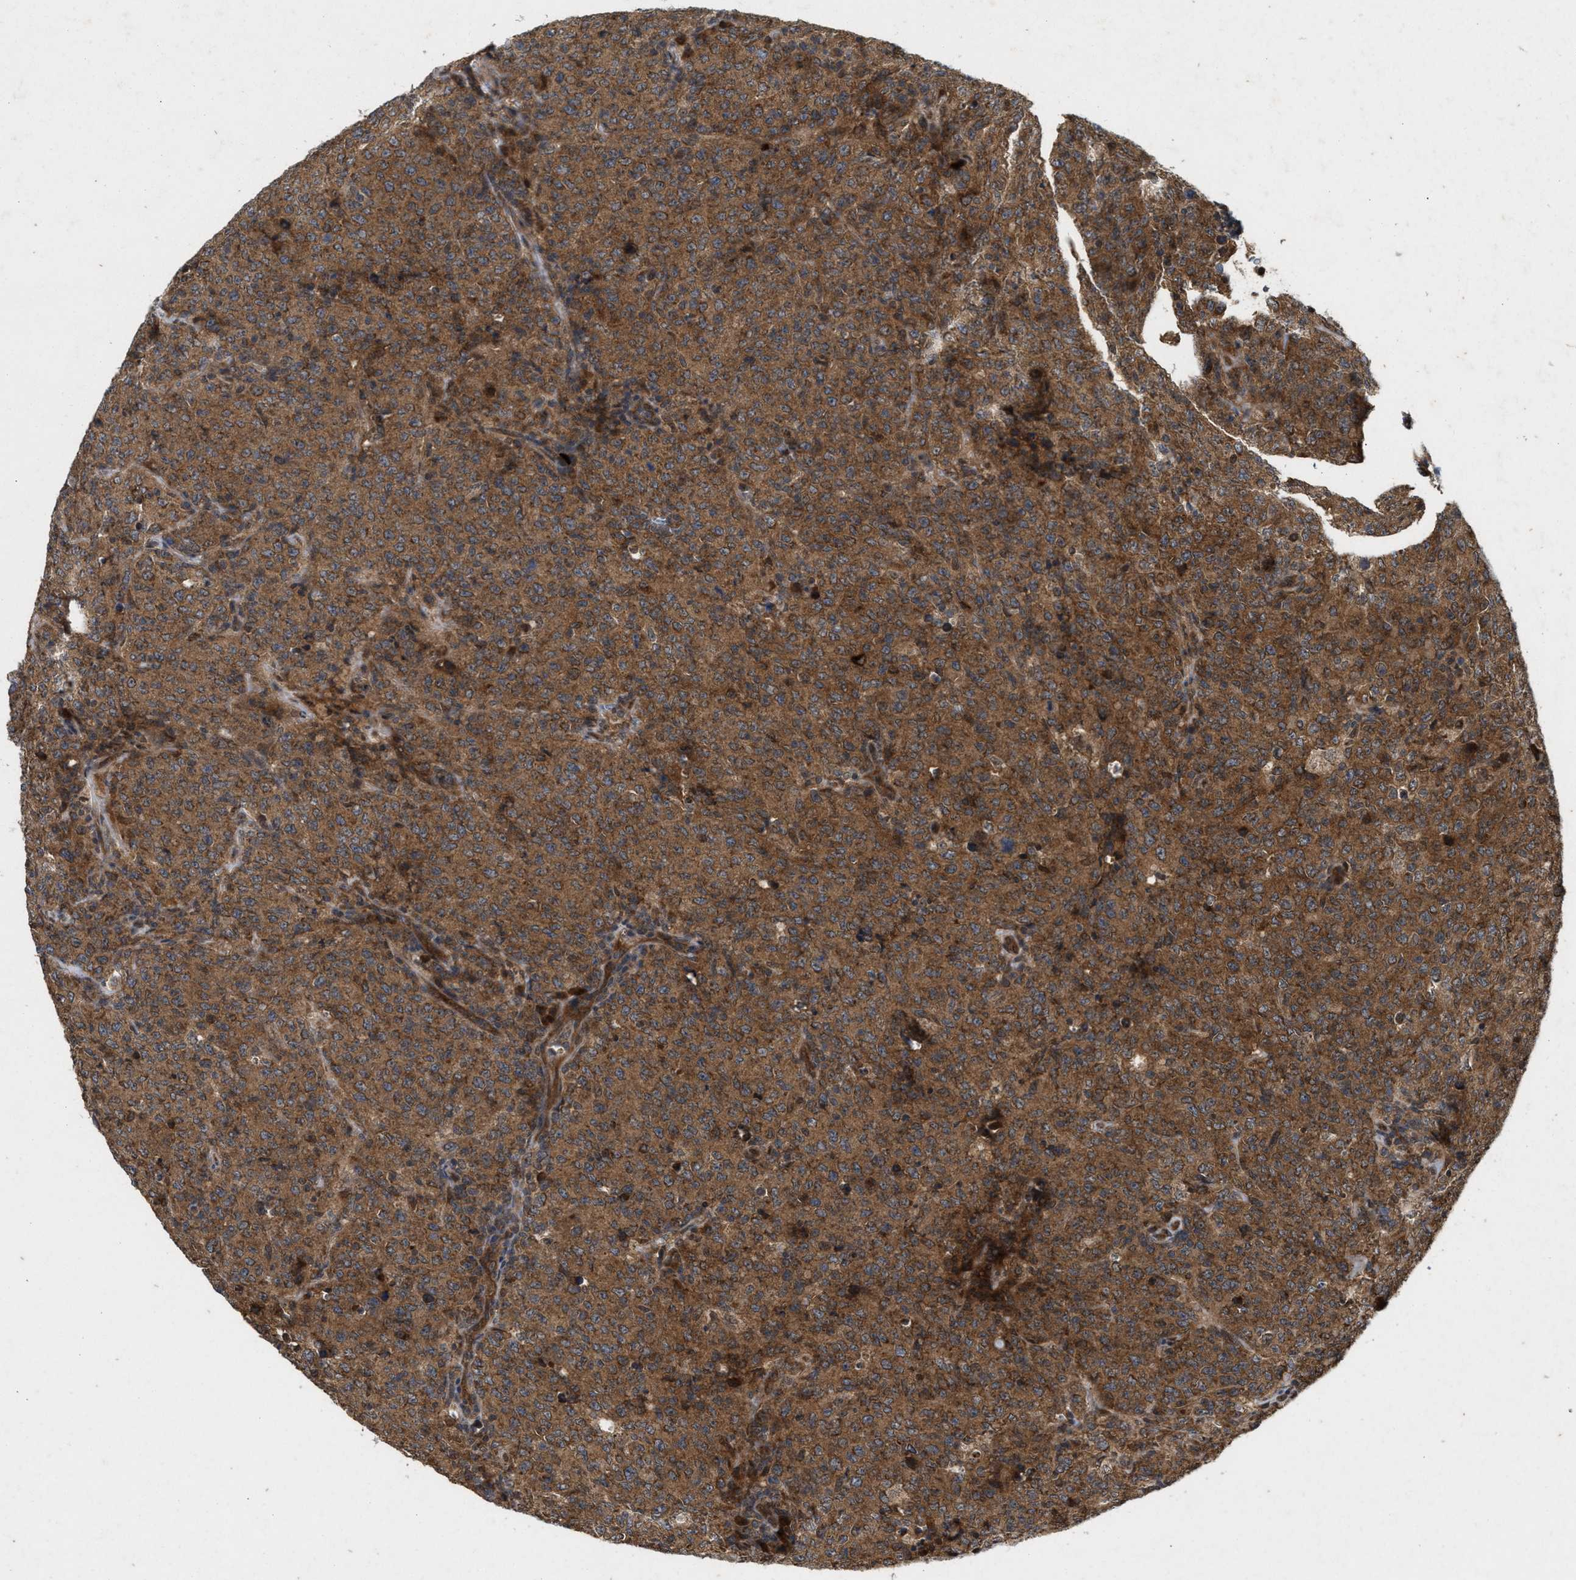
{"staining": {"intensity": "moderate", "quantity": ">75%", "location": "cytoplasmic/membranous"}, "tissue": "lymphoma", "cell_type": "Tumor cells", "image_type": "cancer", "snomed": [{"axis": "morphology", "description": "Malignant lymphoma, non-Hodgkin's type, High grade"}, {"axis": "topography", "description": "Tonsil"}], "caption": "Lymphoma was stained to show a protein in brown. There is medium levels of moderate cytoplasmic/membranous staining in approximately >75% of tumor cells. (Stains: DAB (3,3'-diaminobenzidine) in brown, nuclei in blue, Microscopy: brightfield microscopy at high magnification).", "gene": "CFLAR", "patient": {"sex": "female", "age": 36}}